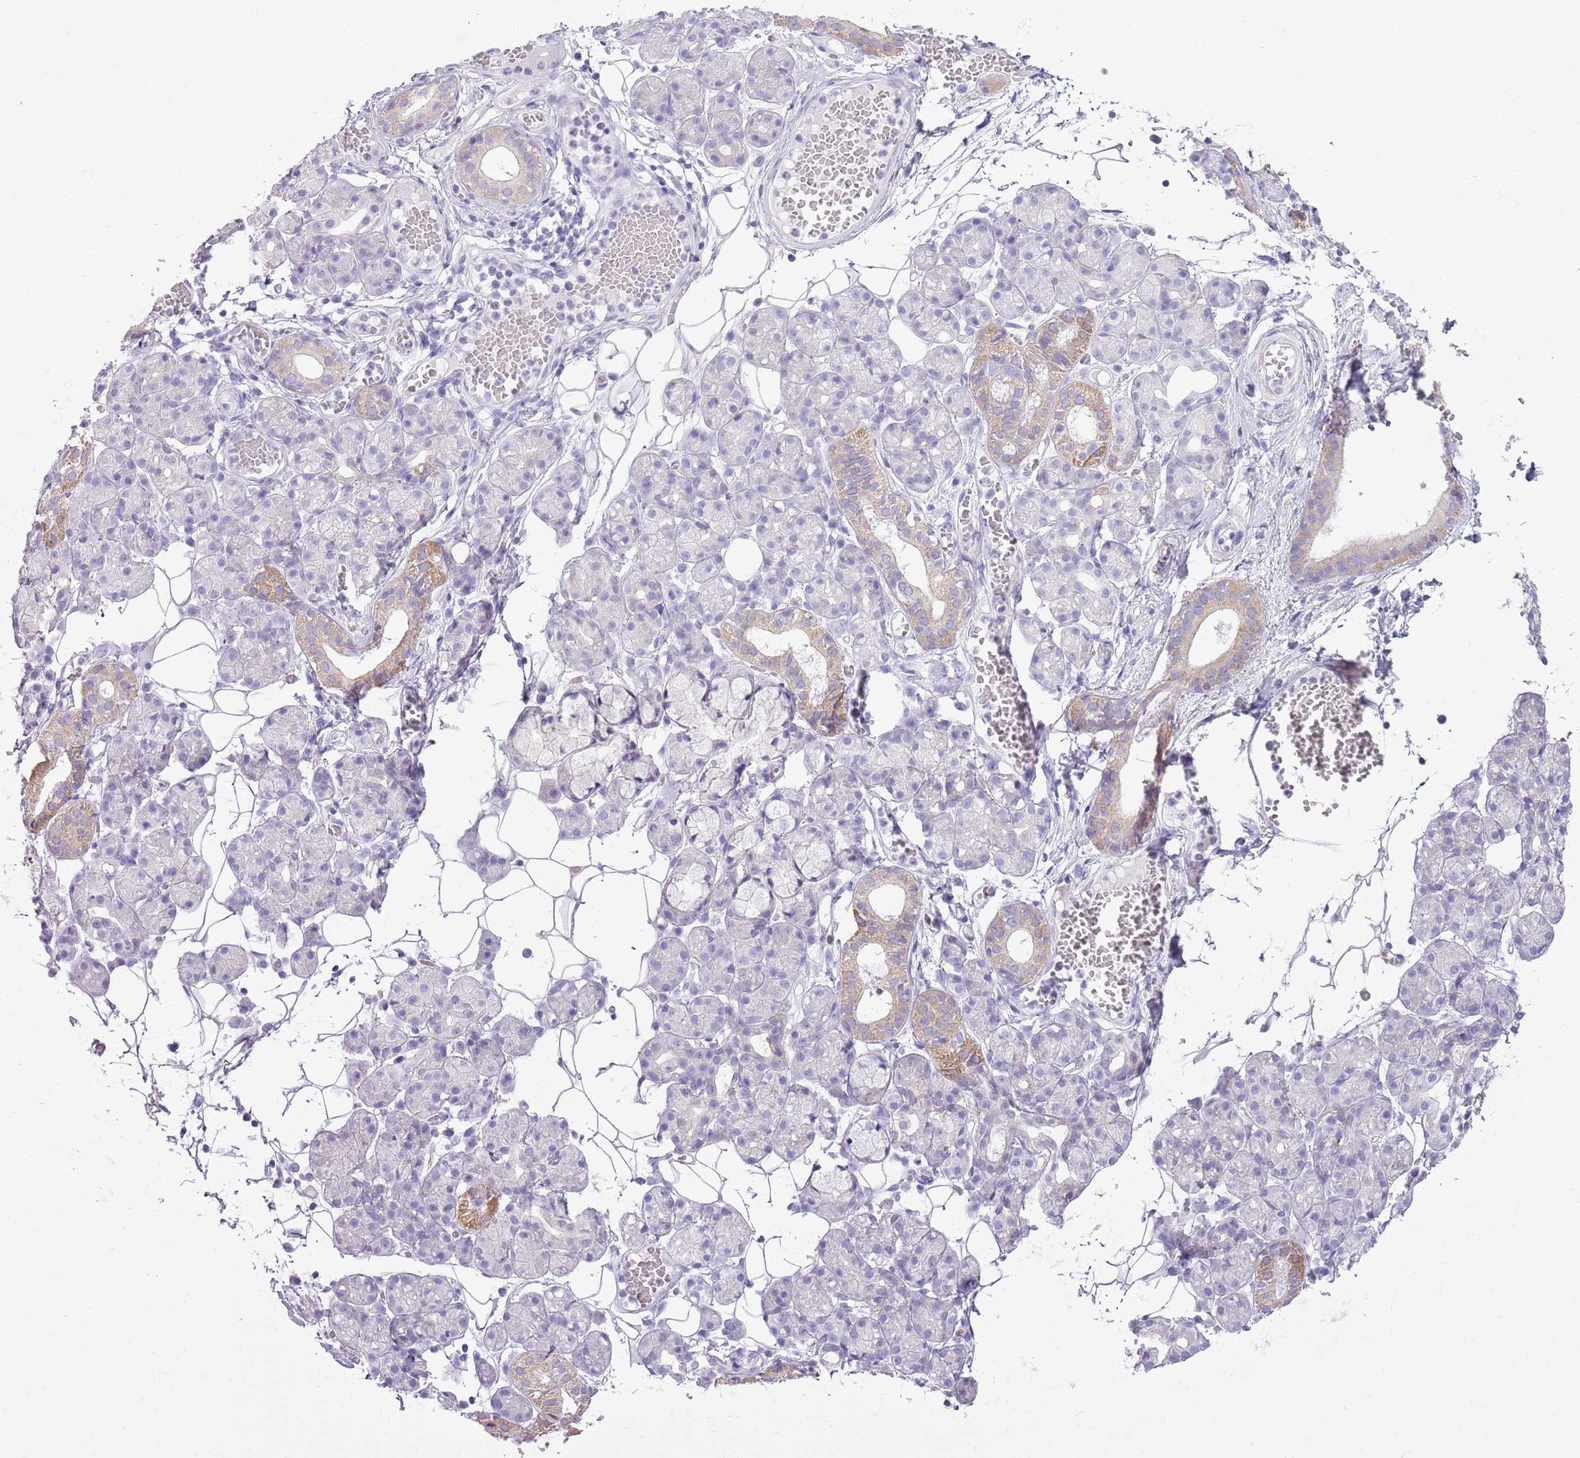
{"staining": {"intensity": "moderate", "quantity": "<25%", "location": "cytoplasmic/membranous"}, "tissue": "salivary gland", "cell_type": "Glandular cells", "image_type": "normal", "snomed": [{"axis": "morphology", "description": "Normal tissue, NOS"}, {"axis": "topography", "description": "Salivary gland"}], "caption": "Approximately <25% of glandular cells in unremarkable human salivary gland reveal moderate cytoplasmic/membranous protein expression as visualized by brown immunohistochemical staining.", "gene": "SLC23A1", "patient": {"sex": "male", "age": 63}}